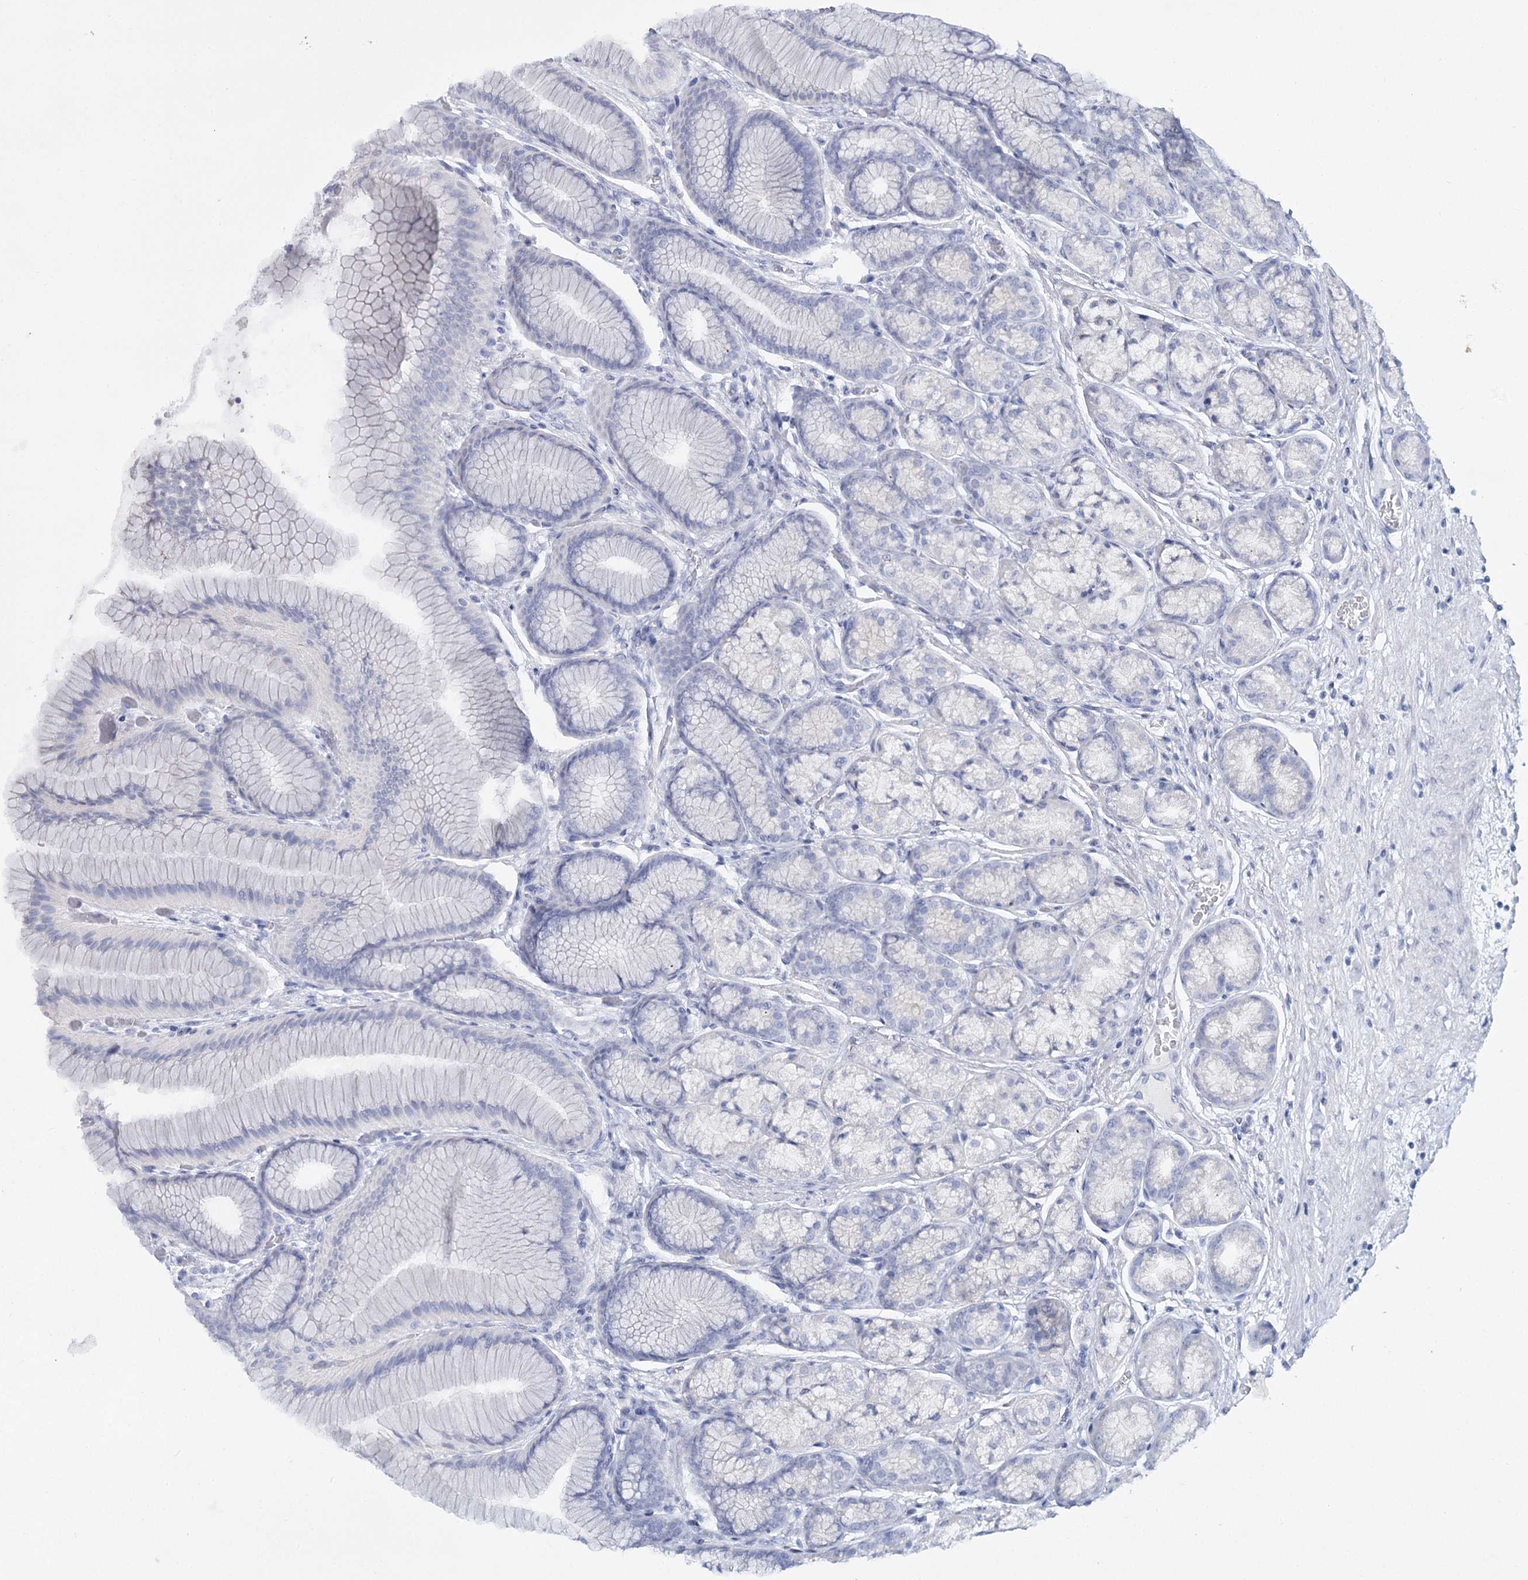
{"staining": {"intensity": "negative", "quantity": "none", "location": "none"}, "tissue": "stomach", "cell_type": "Glandular cells", "image_type": "normal", "snomed": [{"axis": "morphology", "description": "Normal tissue, NOS"}, {"axis": "morphology", "description": "Adenocarcinoma, NOS"}, {"axis": "morphology", "description": "Adenocarcinoma, High grade"}, {"axis": "topography", "description": "Stomach, upper"}, {"axis": "topography", "description": "Stomach"}], "caption": "This histopathology image is of normal stomach stained with immunohistochemistry to label a protein in brown with the nuclei are counter-stained blue. There is no positivity in glandular cells. The staining is performed using DAB (3,3'-diaminobenzidine) brown chromogen with nuclei counter-stained in using hematoxylin.", "gene": "SLC17A2", "patient": {"sex": "female", "age": 65}}